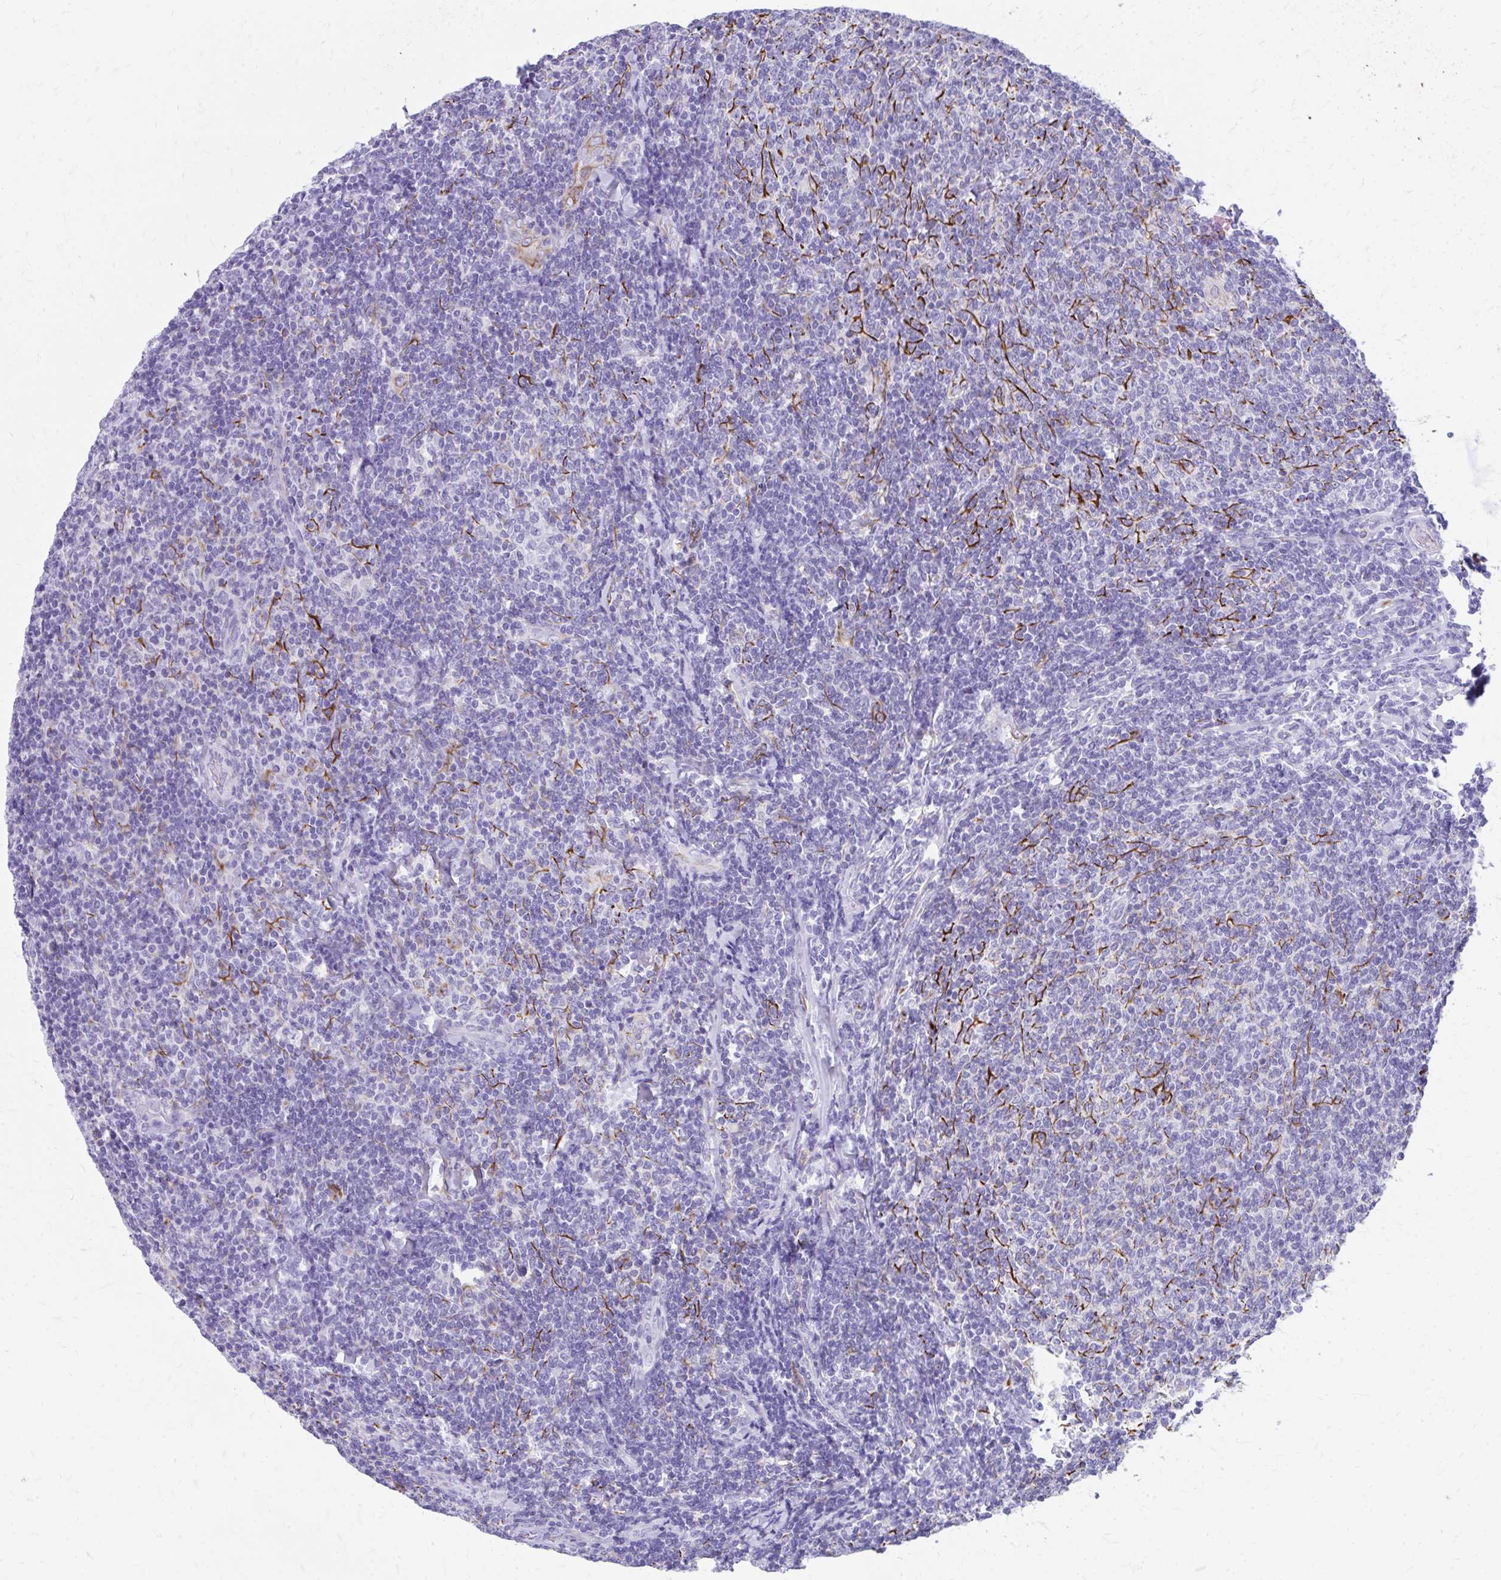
{"staining": {"intensity": "negative", "quantity": "none", "location": "none"}, "tissue": "lymphoma", "cell_type": "Tumor cells", "image_type": "cancer", "snomed": [{"axis": "morphology", "description": "Malignant lymphoma, non-Hodgkin's type, Low grade"}, {"axis": "topography", "description": "Lymph node"}], "caption": "A high-resolution image shows immunohistochemistry (IHC) staining of lymphoma, which shows no significant expression in tumor cells.", "gene": "ZNF699", "patient": {"sex": "male", "age": 52}}